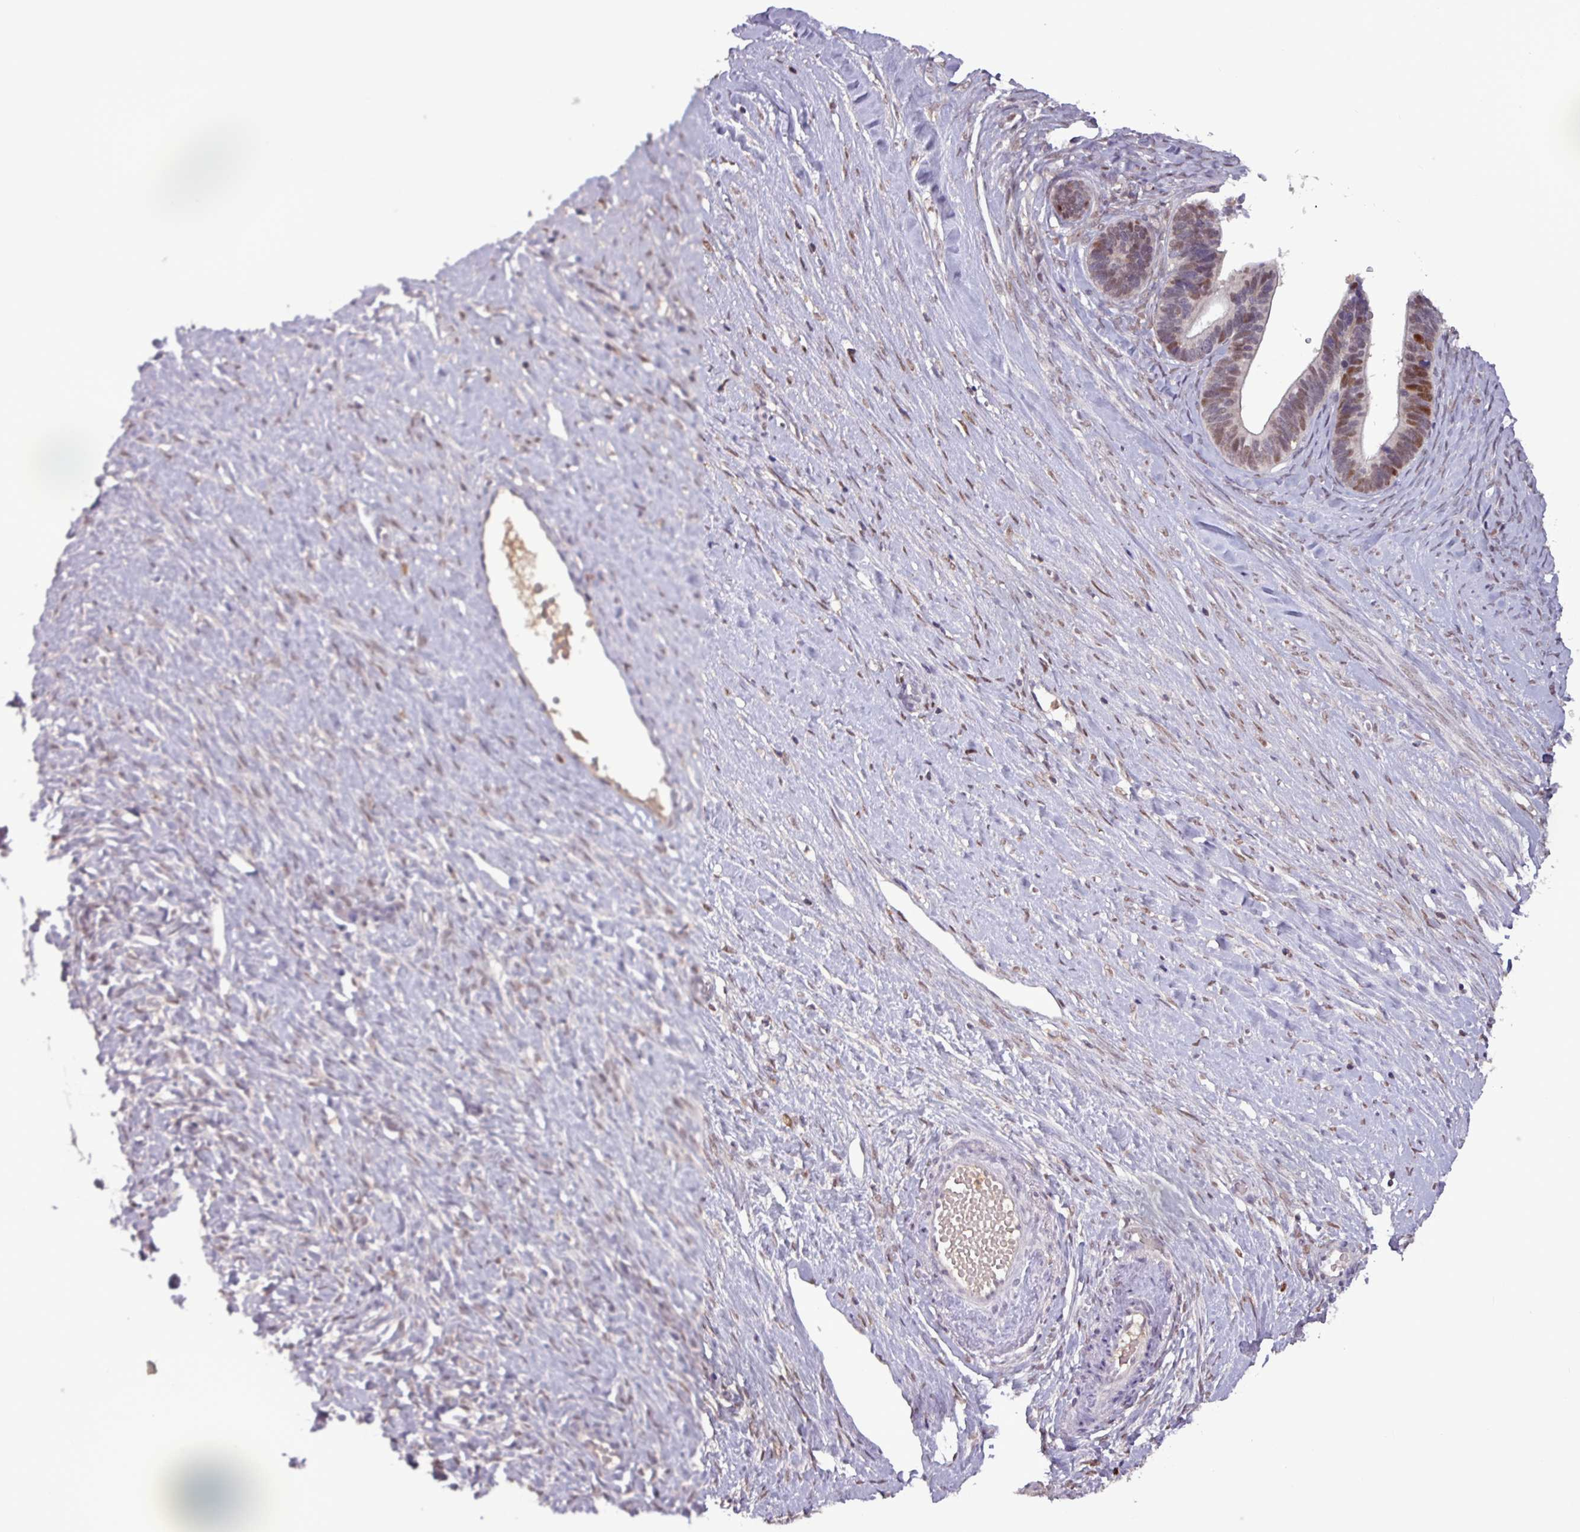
{"staining": {"intensity": "moderate", "quantity": "25%-75%", "location": "nuclear"}, "tissue": "ovarian cancer", "cell_type": "Tumor cells", "image_type": "cancer", "snomed": [{"axis": "morphology", "description": "Cystadenocarcinoma, serous, NOS"}, {"axis": "topography", "description": "Ovary"}], "caption": "Approximately 25%-75% of tumor cells in serous cystadenocarcinoma (ovarian) exhibit moderate nuclear protein expression as visualized by brown immunohistochemical staining.", "gene": "PRRX1", "patient": {"sex": "female", "age": 56}}